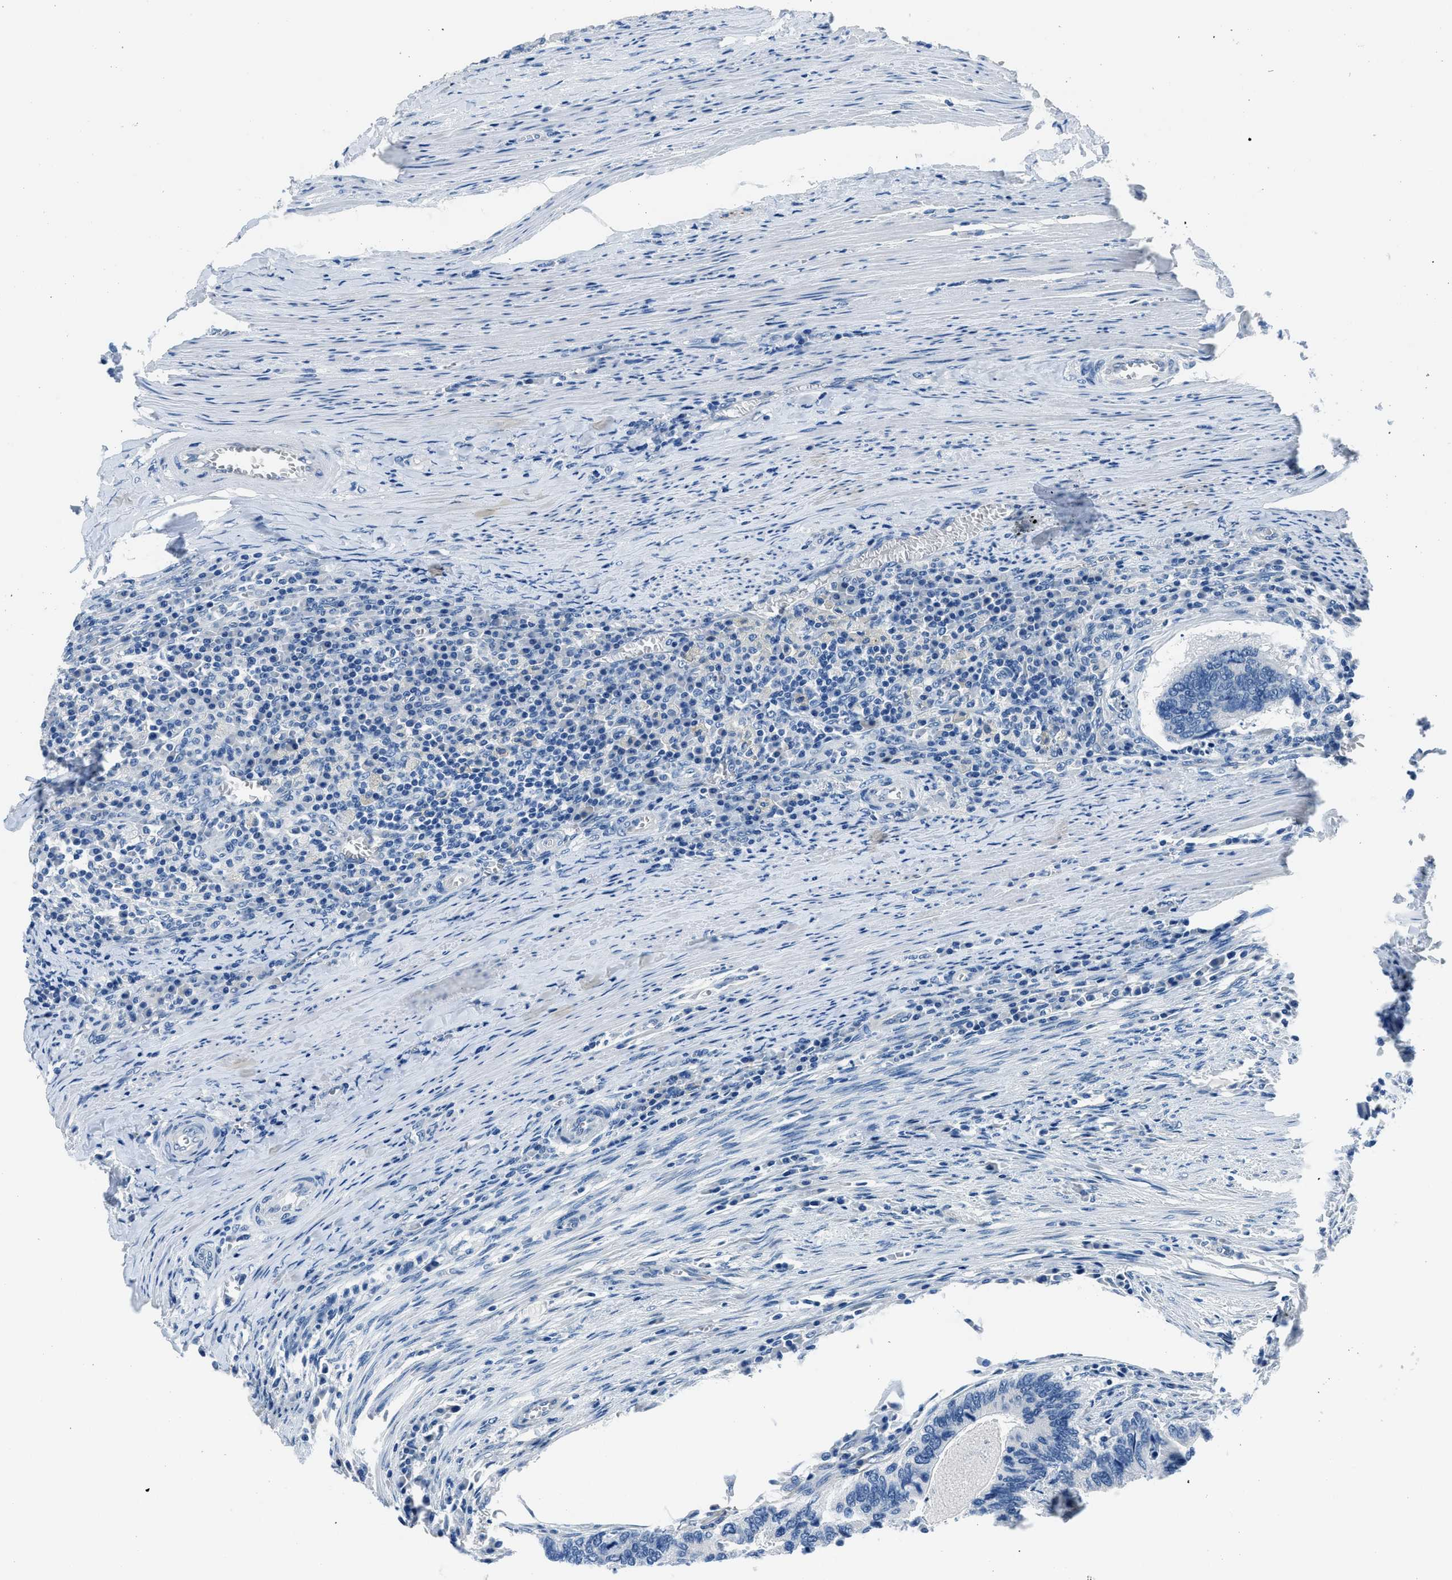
{"staining": {"intensity": "negative", "quantity": "none", "location": "none"}, "tissue": "colorectal cancer", "cell_type": "Tumor cells", "image_type": "cancer", "snomed": [{"axis": "morphology", "description": "Adenocarcinoma, NOS"}, {"axis": "topography", "description": "Colon"}], "caption": "DAB (3,3'-diaminobenzidine) immunohistochemical staining of colorectal cancer (adenocarcinoma) displays no significant expression in tumor cells.", "gene": "GJA3", "patient": {"sex": "male", "age": 72}}